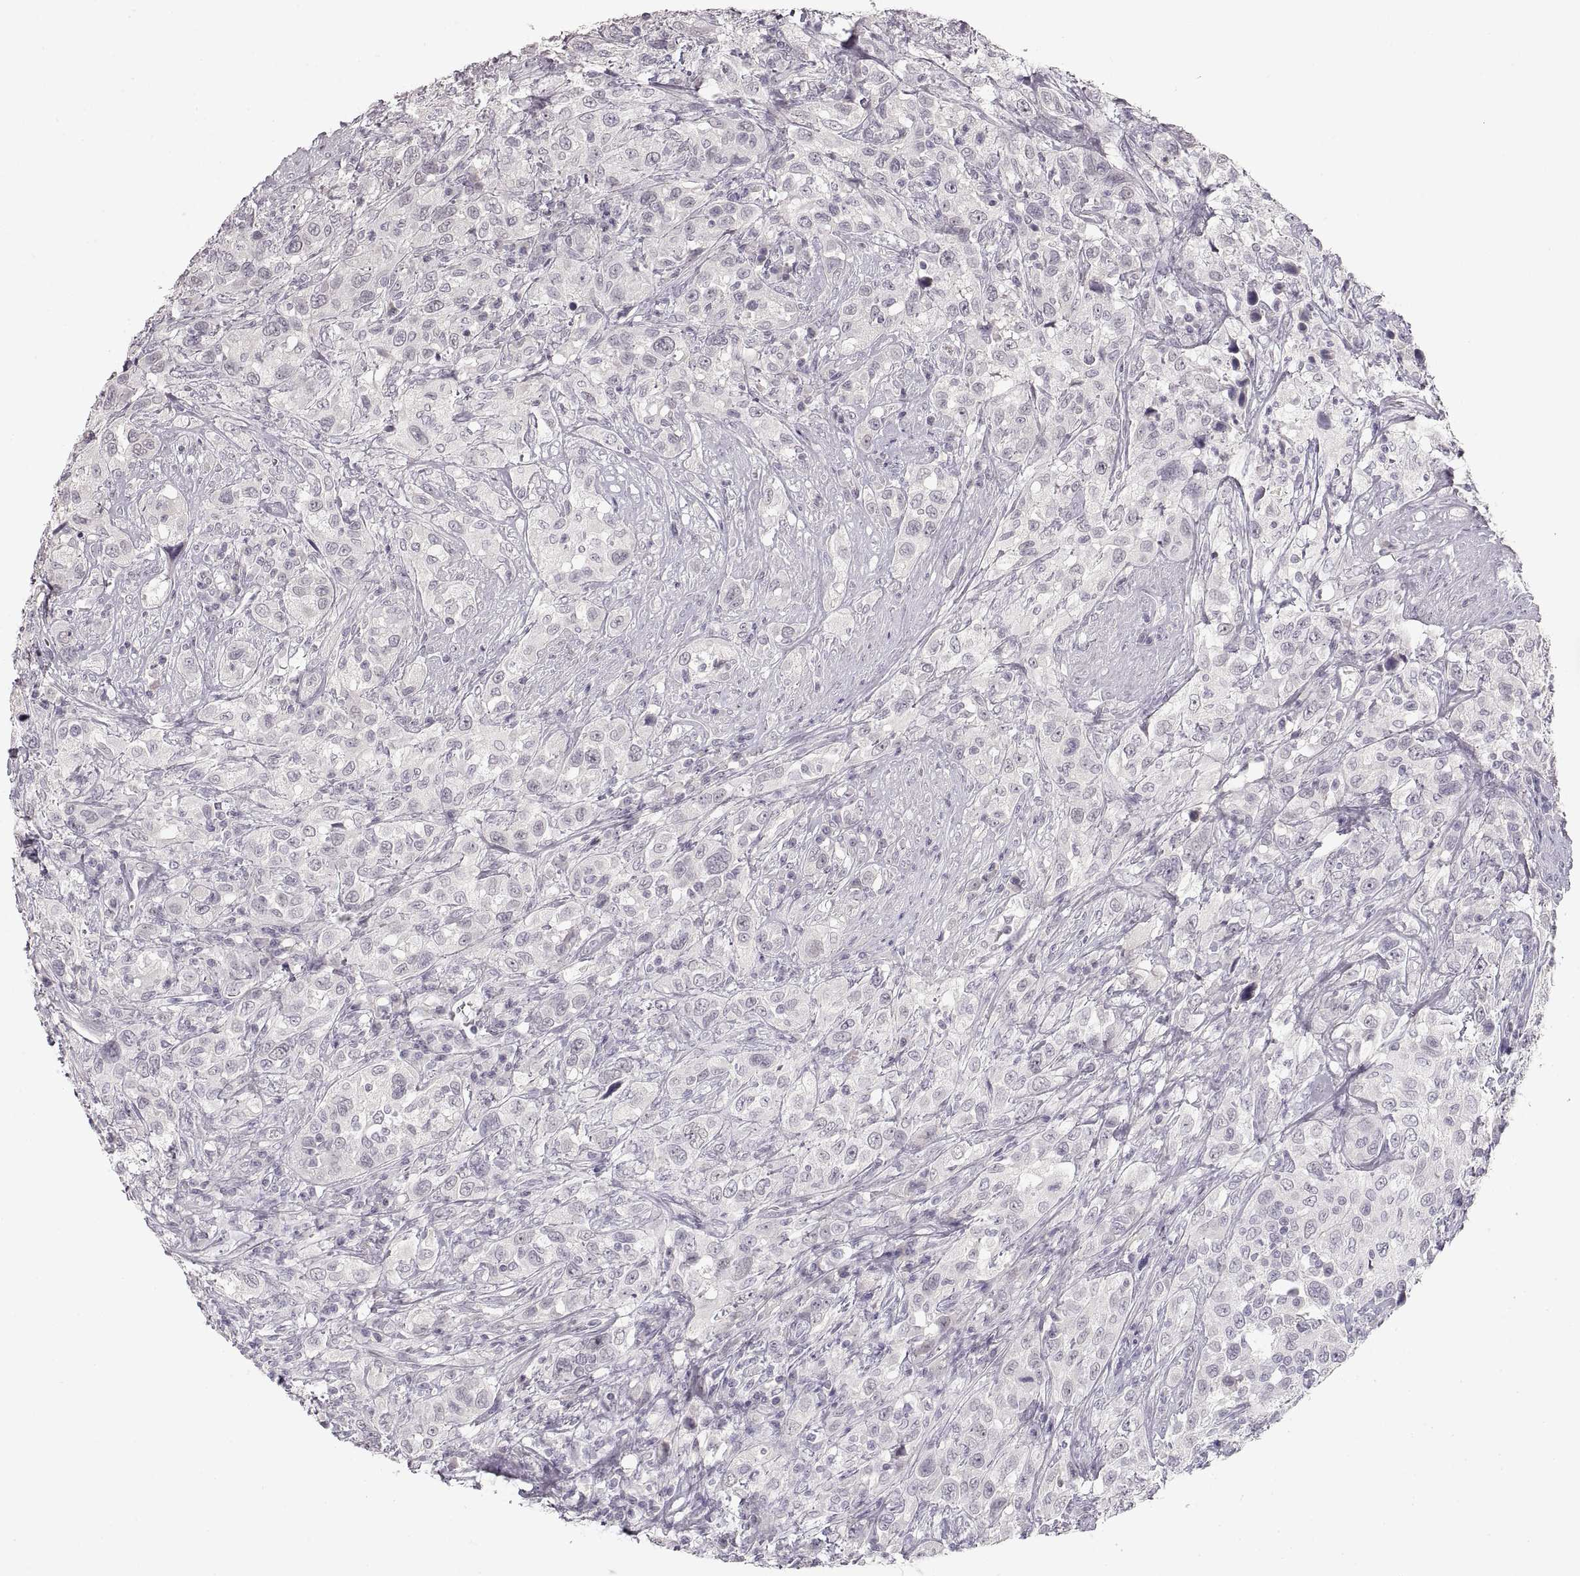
{"staining": {"intensity": "negative", "quantity": "none", "location": "none"}, "tissue": "urothelial cancer", "cell_type": "Tumor cells", "image_type": "cancer", "snomed": [{"axis": "morphology", "description": "Urothelial carcinoma, NOS"}, {"axis": "morphology", "description": "Urothelial carcinoma, High grade"}, {"axis": "topography", "description": "Urinary bladder"}], "caption": "IHC image of human urothelial cancer stained for a protein (brown), which reveals no positivity in tumor cells.", "gene": "PCSK2", "patient": {"sex": "female", "age": 64}}